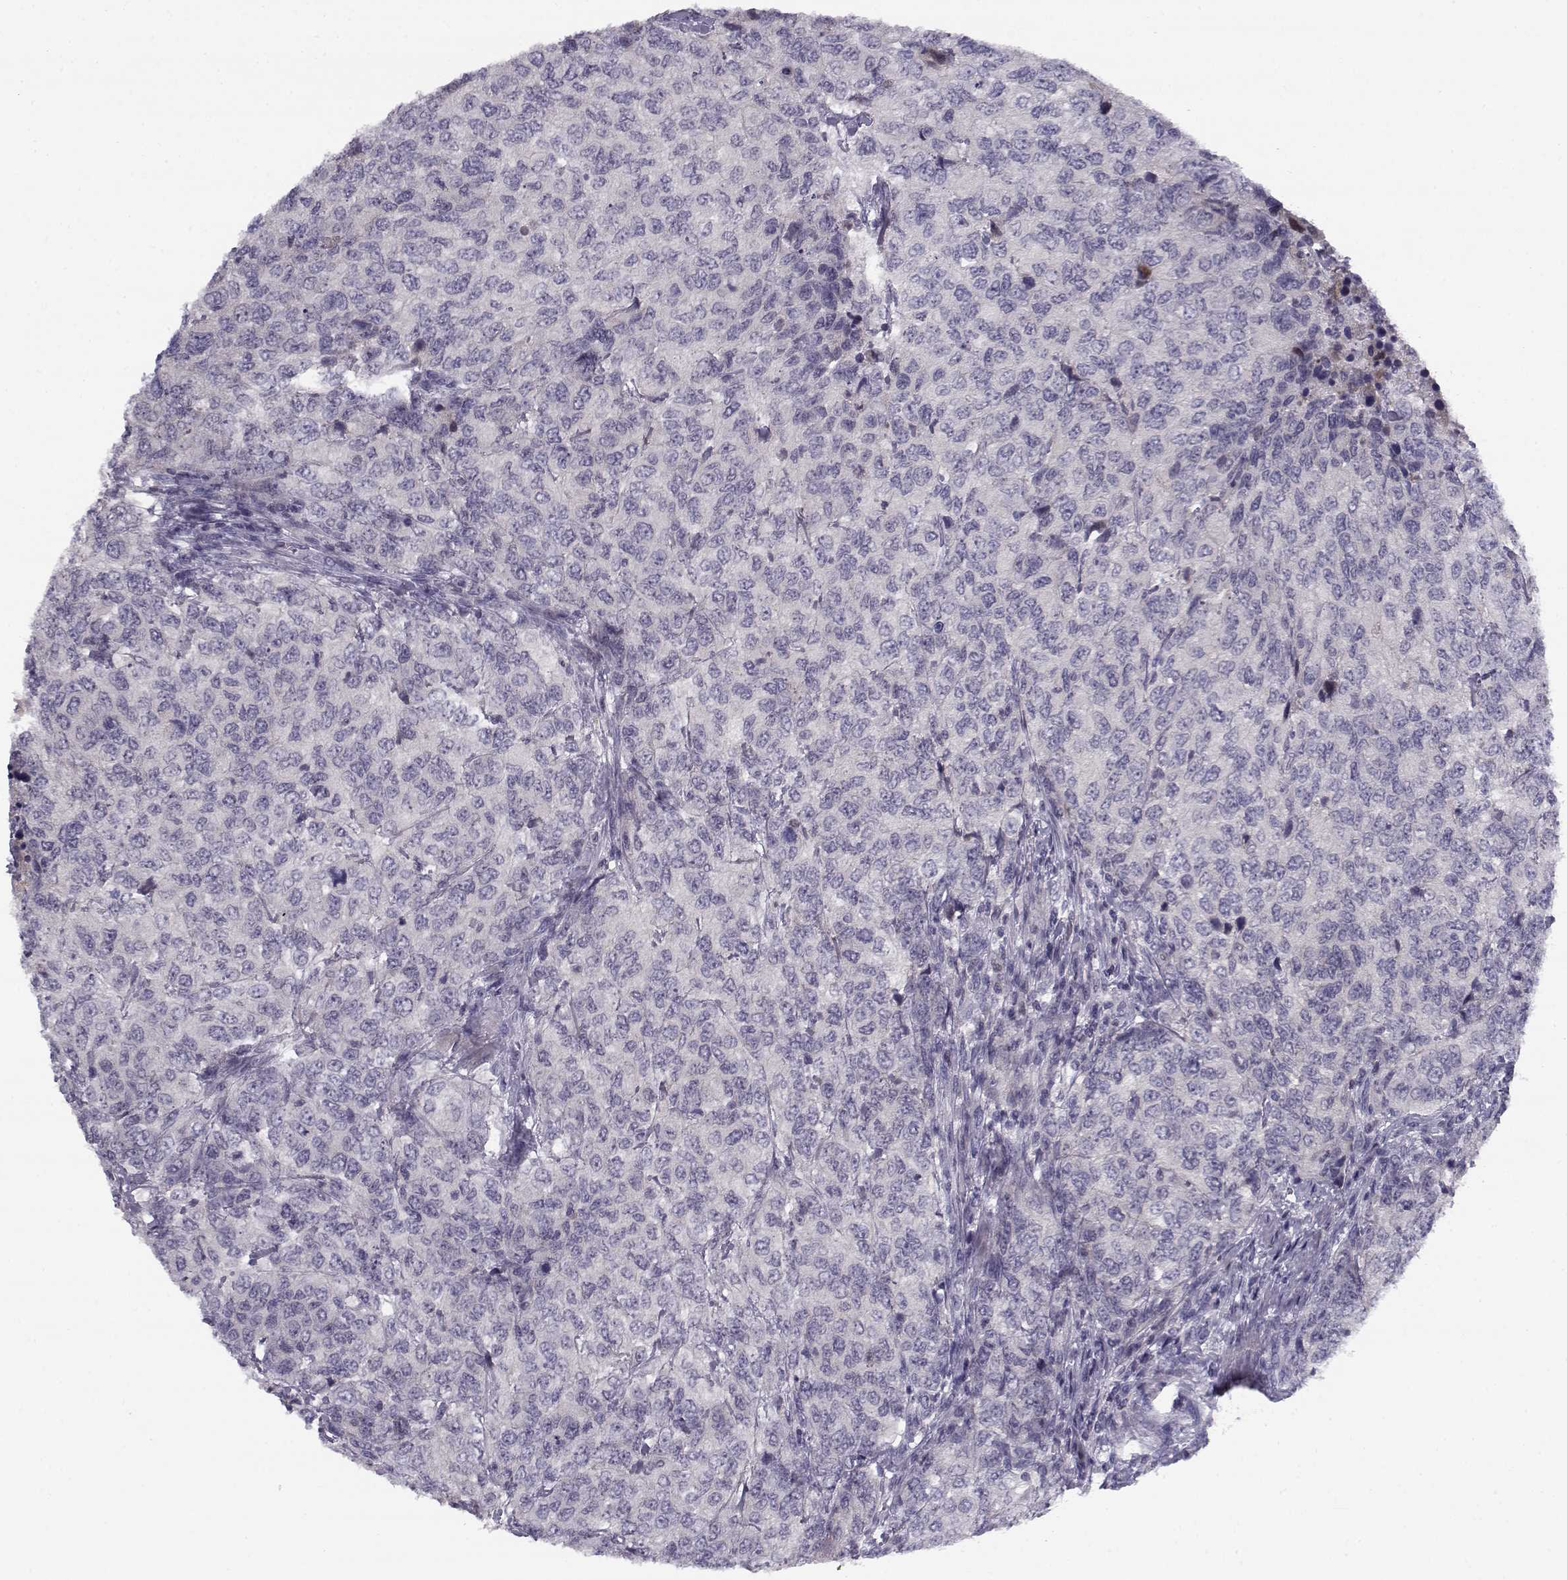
{"staining": {"intensity": "negative", "quantity": "none", "location": "none"}, "tissue": "urothelial cancer", "cell_type": "Tumor cells", "image_type": "cancer", "snomed": [{"axis": "morphology", "description": "Urothelial carcinoma, High grade"}, {"axis": "topography", "description": "Urinary bladder"}], "caption": "Micrograph shows no protein positivity in tumor cells of high-grade urothelial carcinoma tissue.", "gene": "DDX25", "patient": {"sex": "female", "age": 78}}